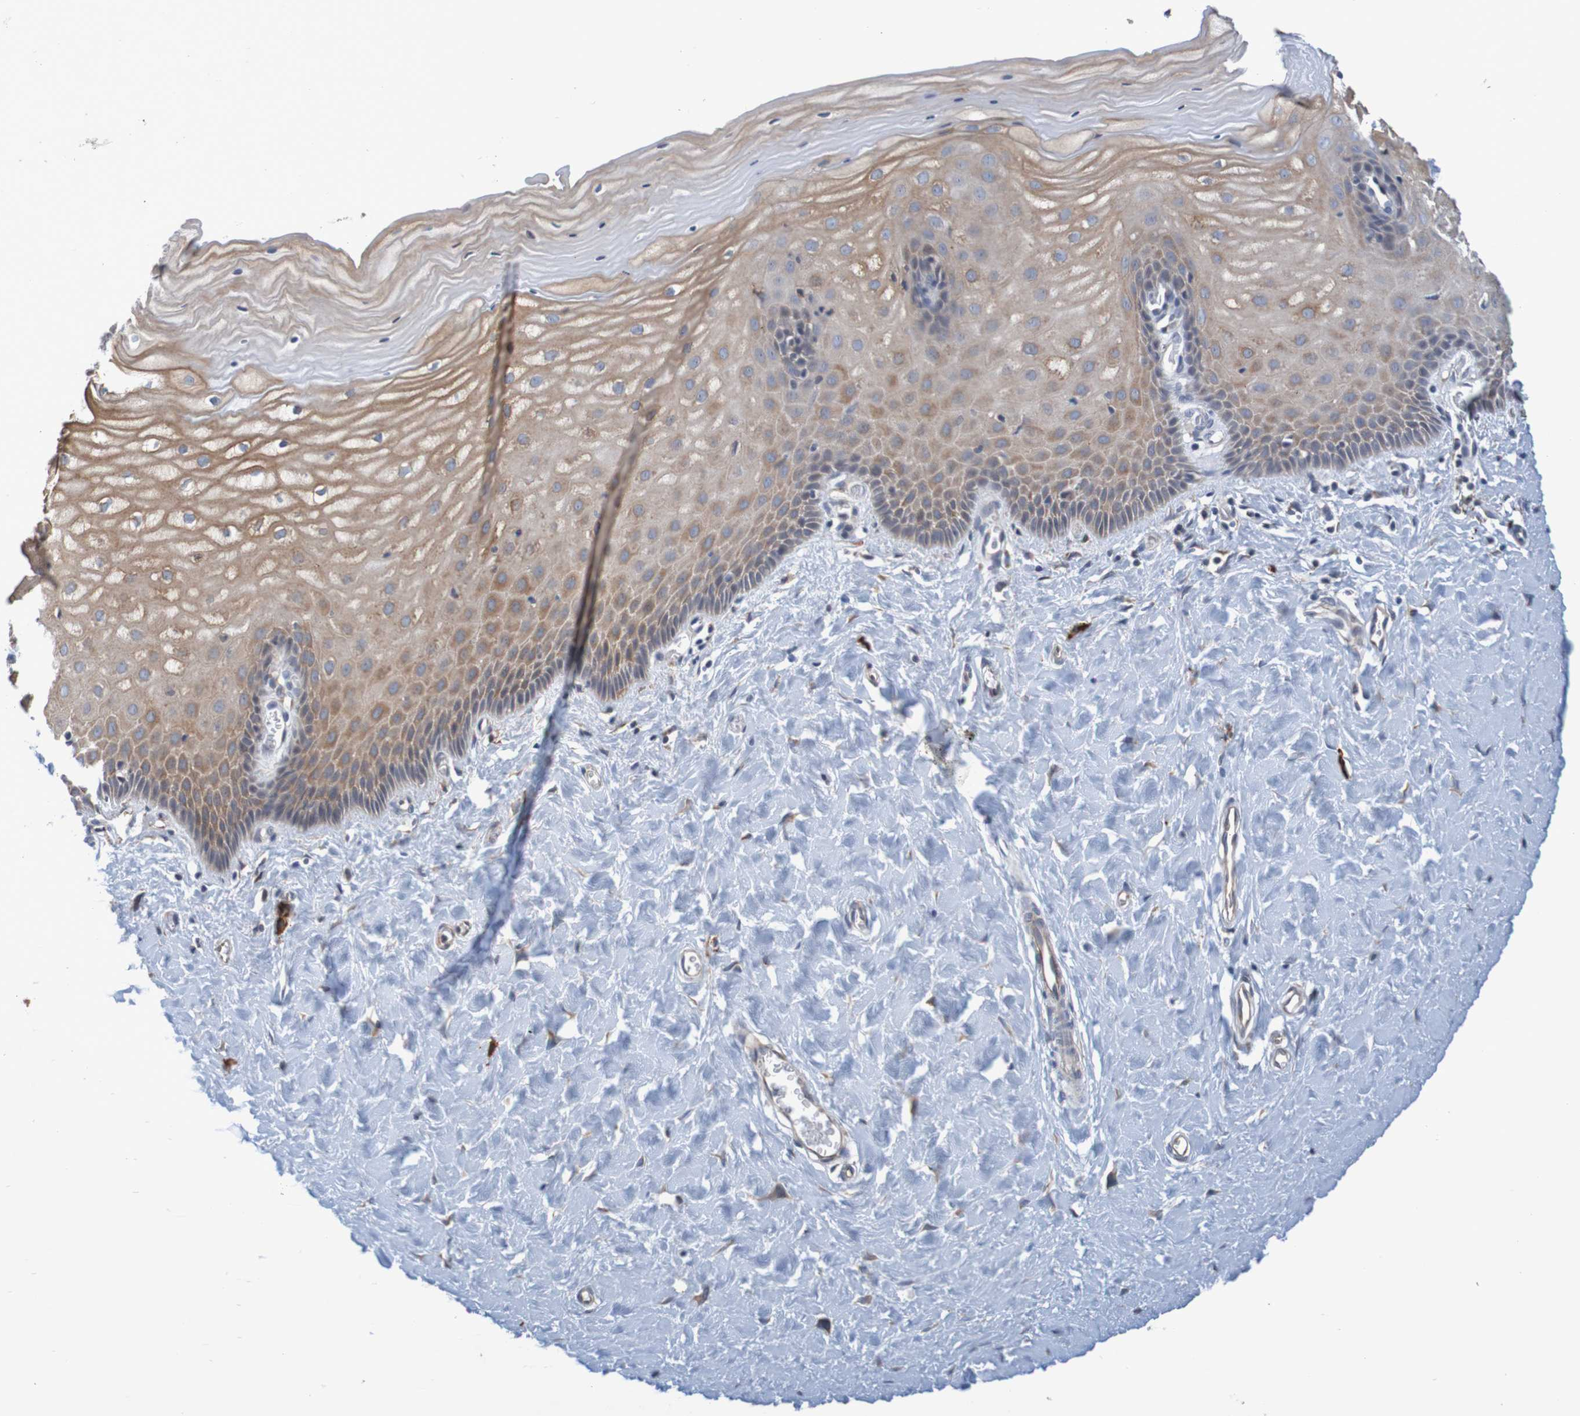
{"staining": {"intensity": "weak", "quantity": ">75%", "location": "cytoplasmic/membranous"}, "tissue": "cervix", "cell_type": "Glandular cells", "image_type": "normal", "snomed": [{"axis": "morphology", "description": "Normal tissue, NOS"}, {"axis": "topography", "description": "Cervix"}], "caption": "Cervix stained for a protein (brown) demonstrates weak cytoplasmic/membranous positive expression in approximately >75% of glandular cells.", "gene": "CLDN18", "patient": {"sex": "female", "age": 55}}